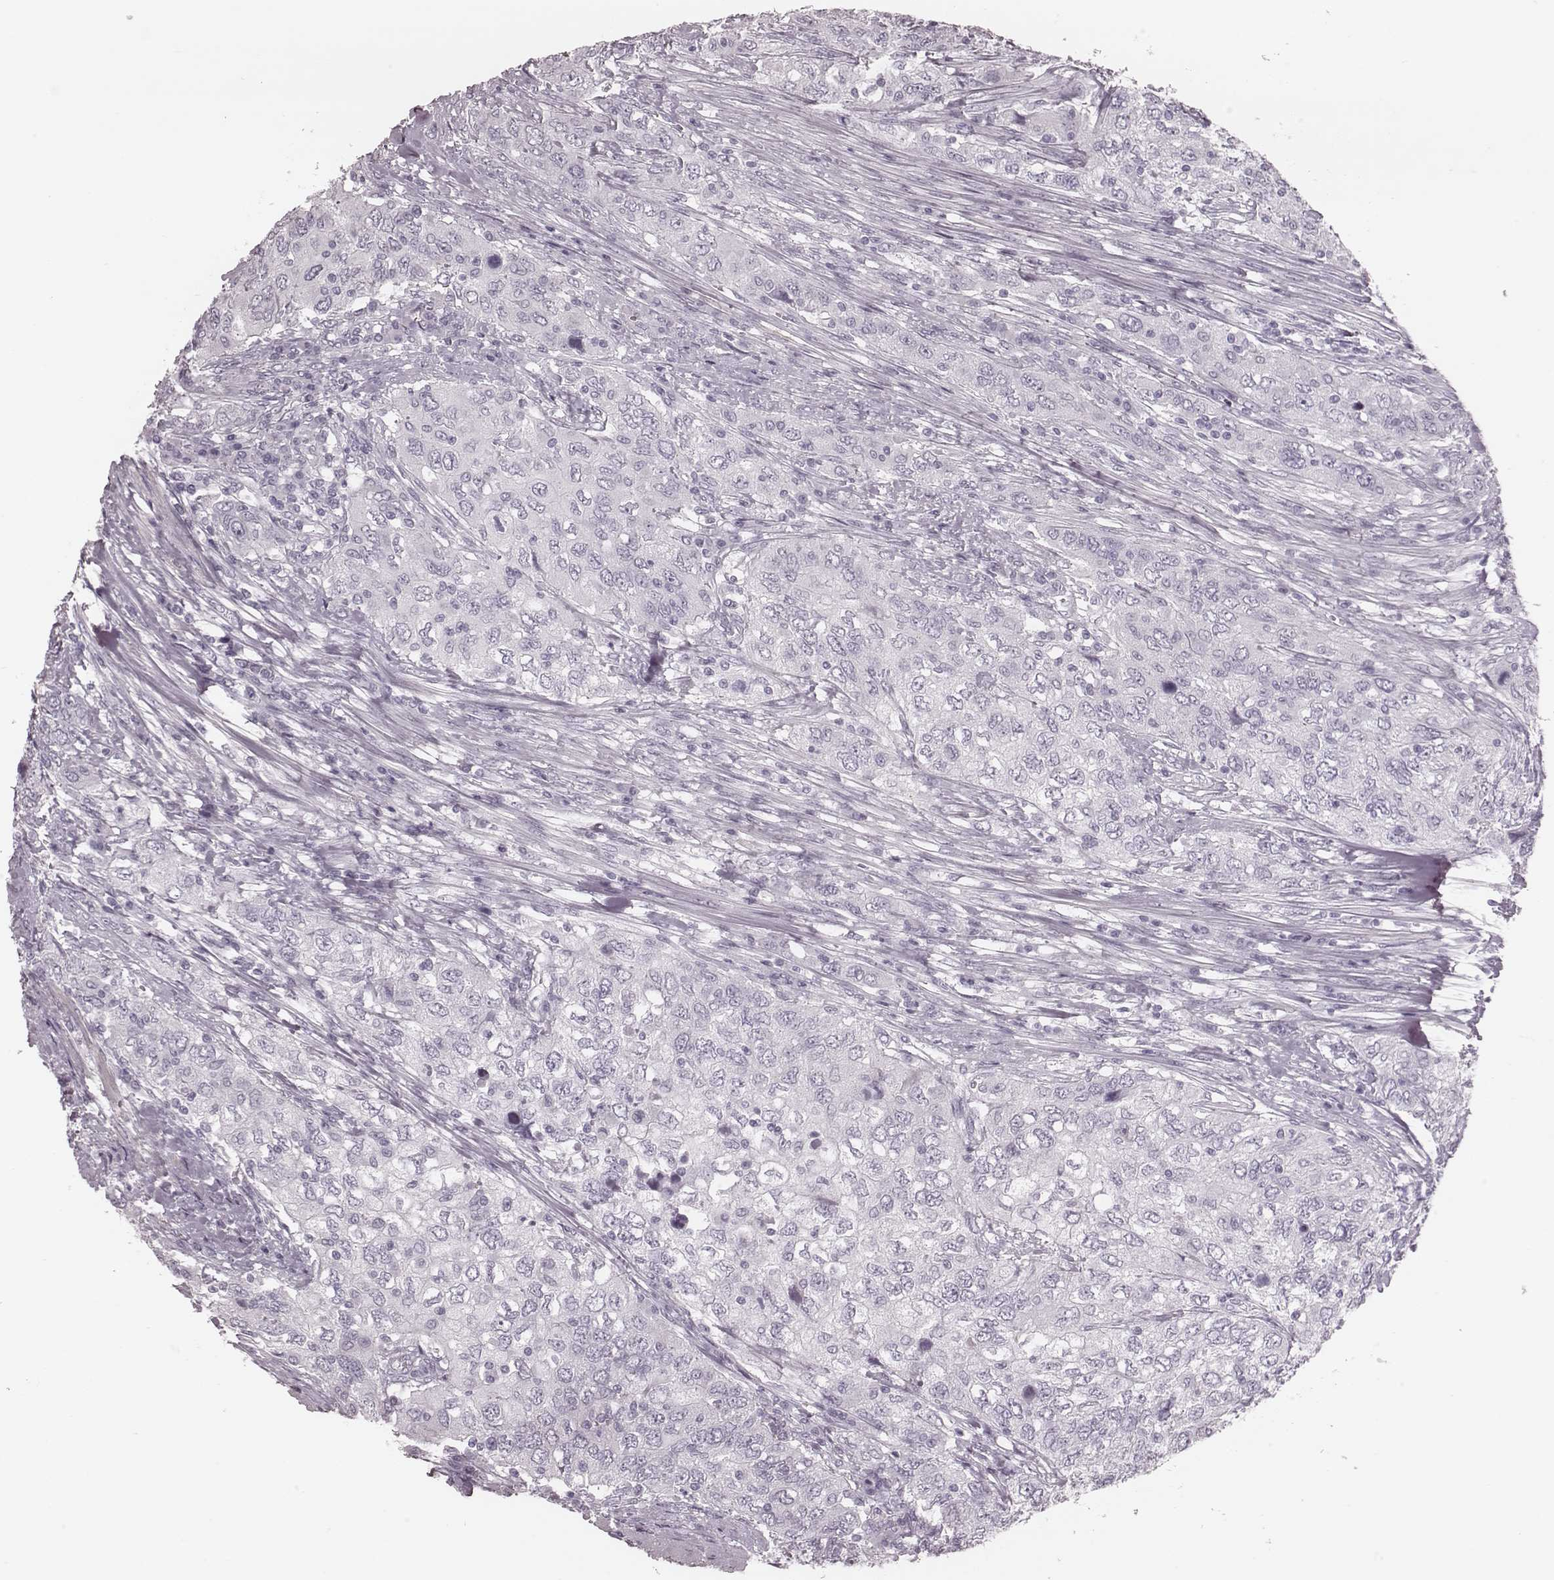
{"staining": {"intensity": "negative", "quantity": "none", "location": "none"}, "tissue": "urothelial cancer", "cell_type": "Tumor cells", "image_type": "cancer", "snomed": [{"axis": "morphology", "description": "Urothelial carcinoma, High grade"}, {"axis": "topography", "description": "Urinary bladder"}], "caption": "Urothelial cancer was stained to show a protein in brown. There is no significant expression in tumor cells. (DAB immunohistochemistry (IHC), high magnification).", "gene": "KRT74", "patient": {"sex": "male", "age": 76}}